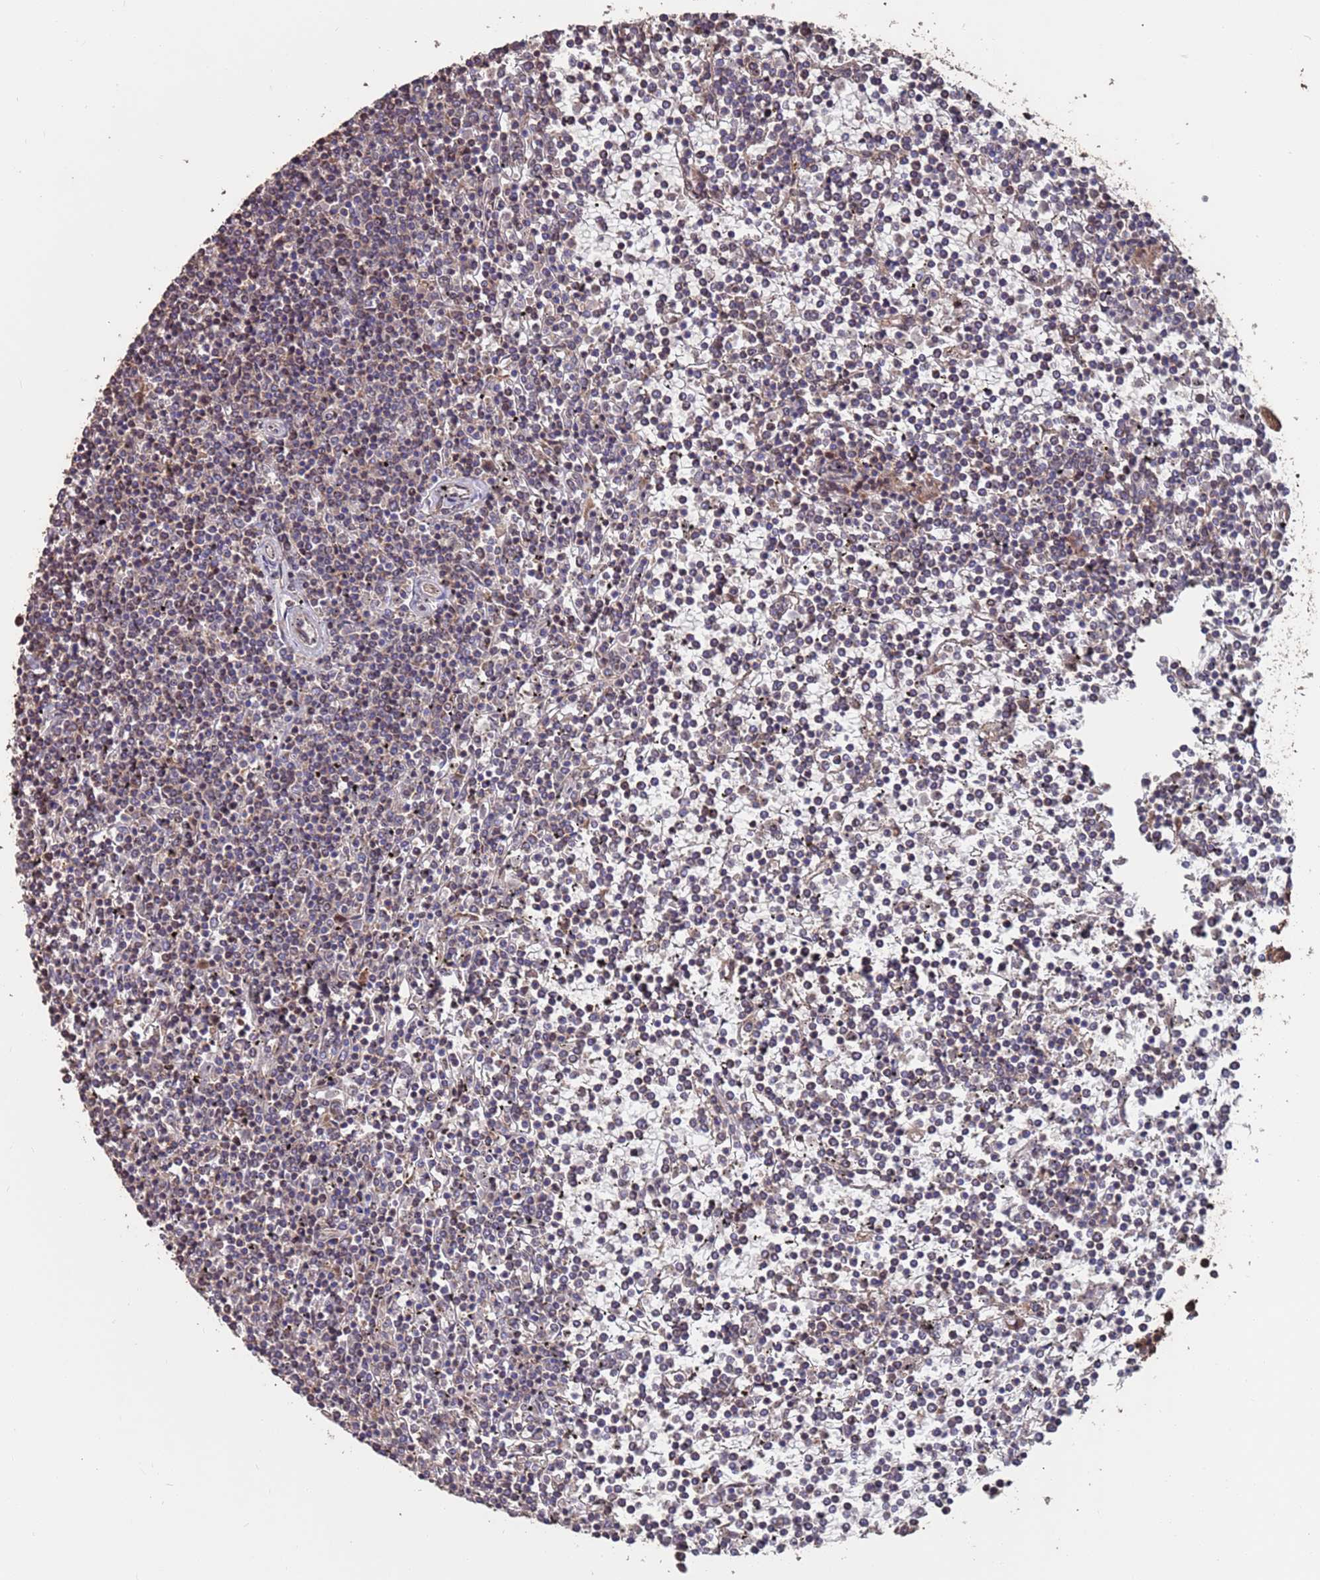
{"staining": {"intensity": "negative", "quantity": "none", "location": "none"}, "tissue": "lymphoma", "cell_type": "Tumor cells", "image_type": "cancer", "snomed": [{"axis": "morphology", "description": "Malignant lymphoma, non-Hodgkin's type, Low grade"}, {"axis": "topography", "description": "Spleen"}], "caption": "Immunohistochemical staining of lymphoma exhibits no significant staining in tumor cells.", "gene": "PRR7", "patient": {"sex": "female", "age": 19}}